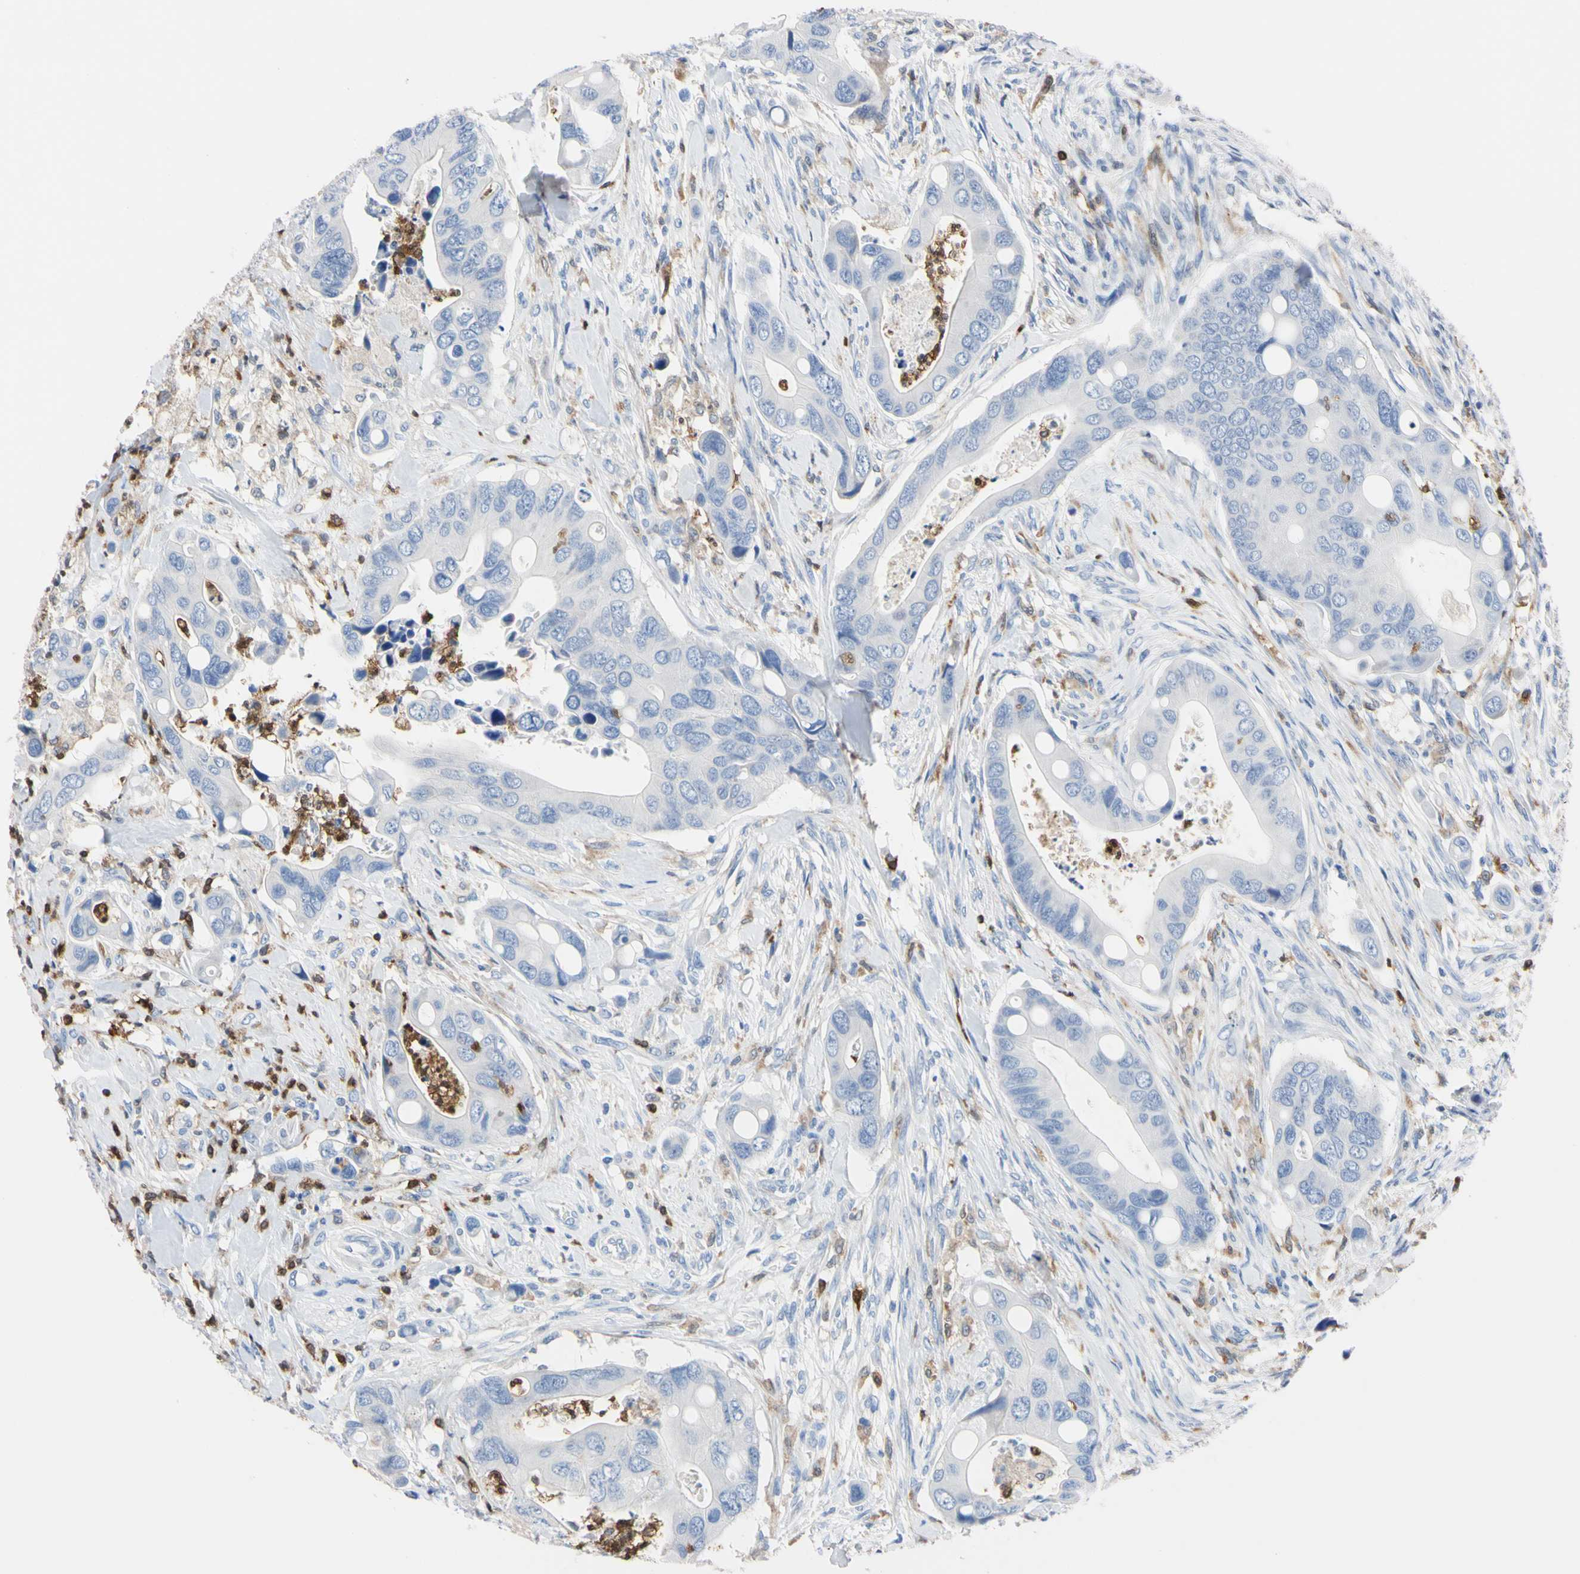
{"staining": {"intensity": "negative", "quantity": "none", "location": "none"}, "tissue": "colorectal cancer", "cell_type": "Tumor cells", "image_type": "cancer", "snomed": [{"axis": "morphology", "description": "Adenocarcinoma, NOS"}, {"axis": "topography", "description": "Rectum"}], "caption": "Colorectal adenocarcinoma stained for a protein using immunohistochemistry displays no staining tumor cells.", "gene": "NCF4", "patient": {"sex": "female", "age": 57}}